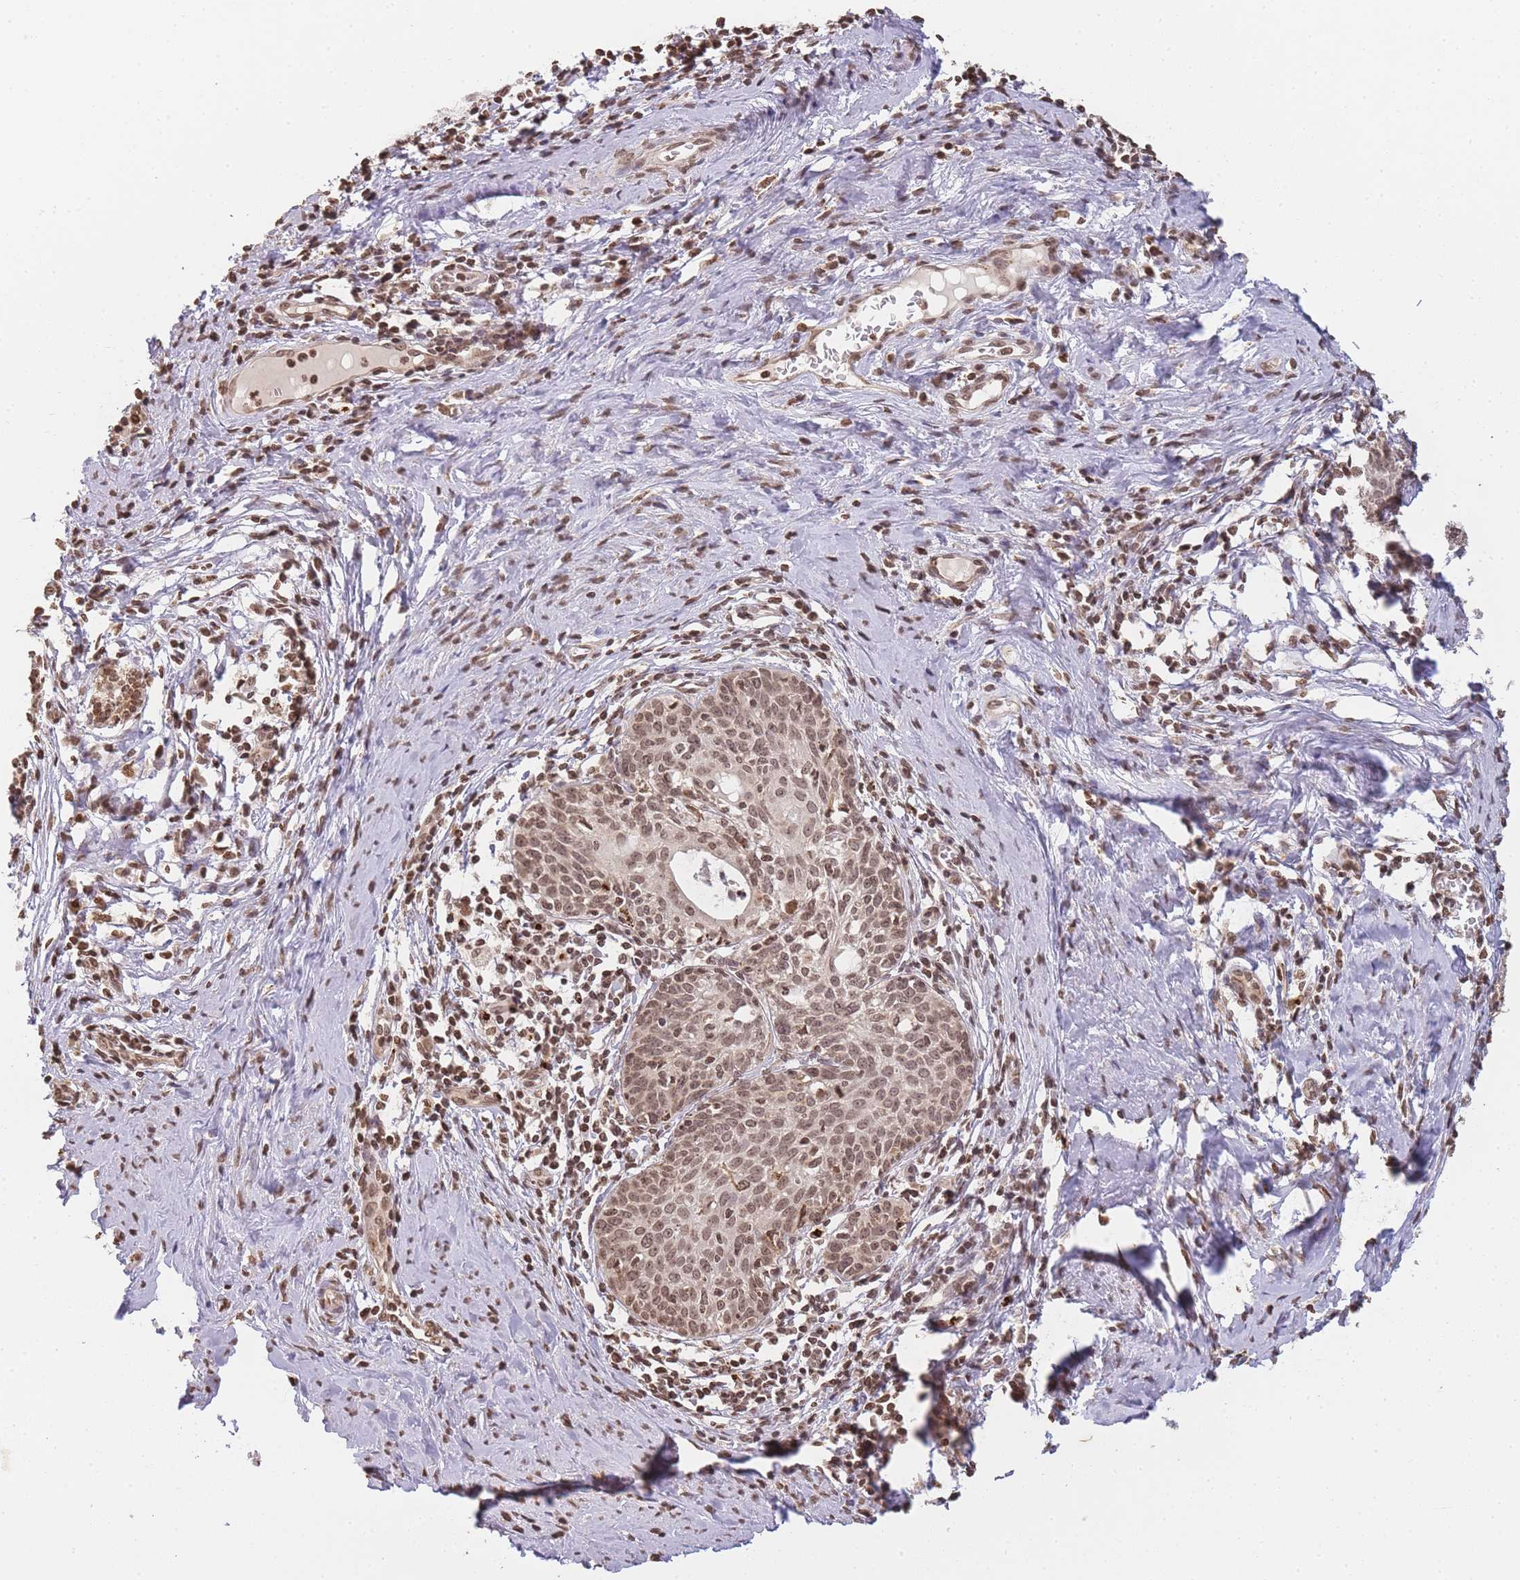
{"staining": {"intensity": "moderate", "quantity": ">75%", "location": "nuclear"}, "tissue": "cervical cancer", "cell_type": "Tumor cells", "image_type": "cancer", "snomed": [{"axis": "morphology", "description": "Squamous cell carcinoma, NOS"}, {"axis": "topography", "description": "Cervix"}], "caption": "Cervical cancer stained for a protein (brown) displays moderate nuclear positive positivity in approximately >75% of tumor cells.", "gene": "WWTR1", "patient": {"sex": "female", "age": 52}}